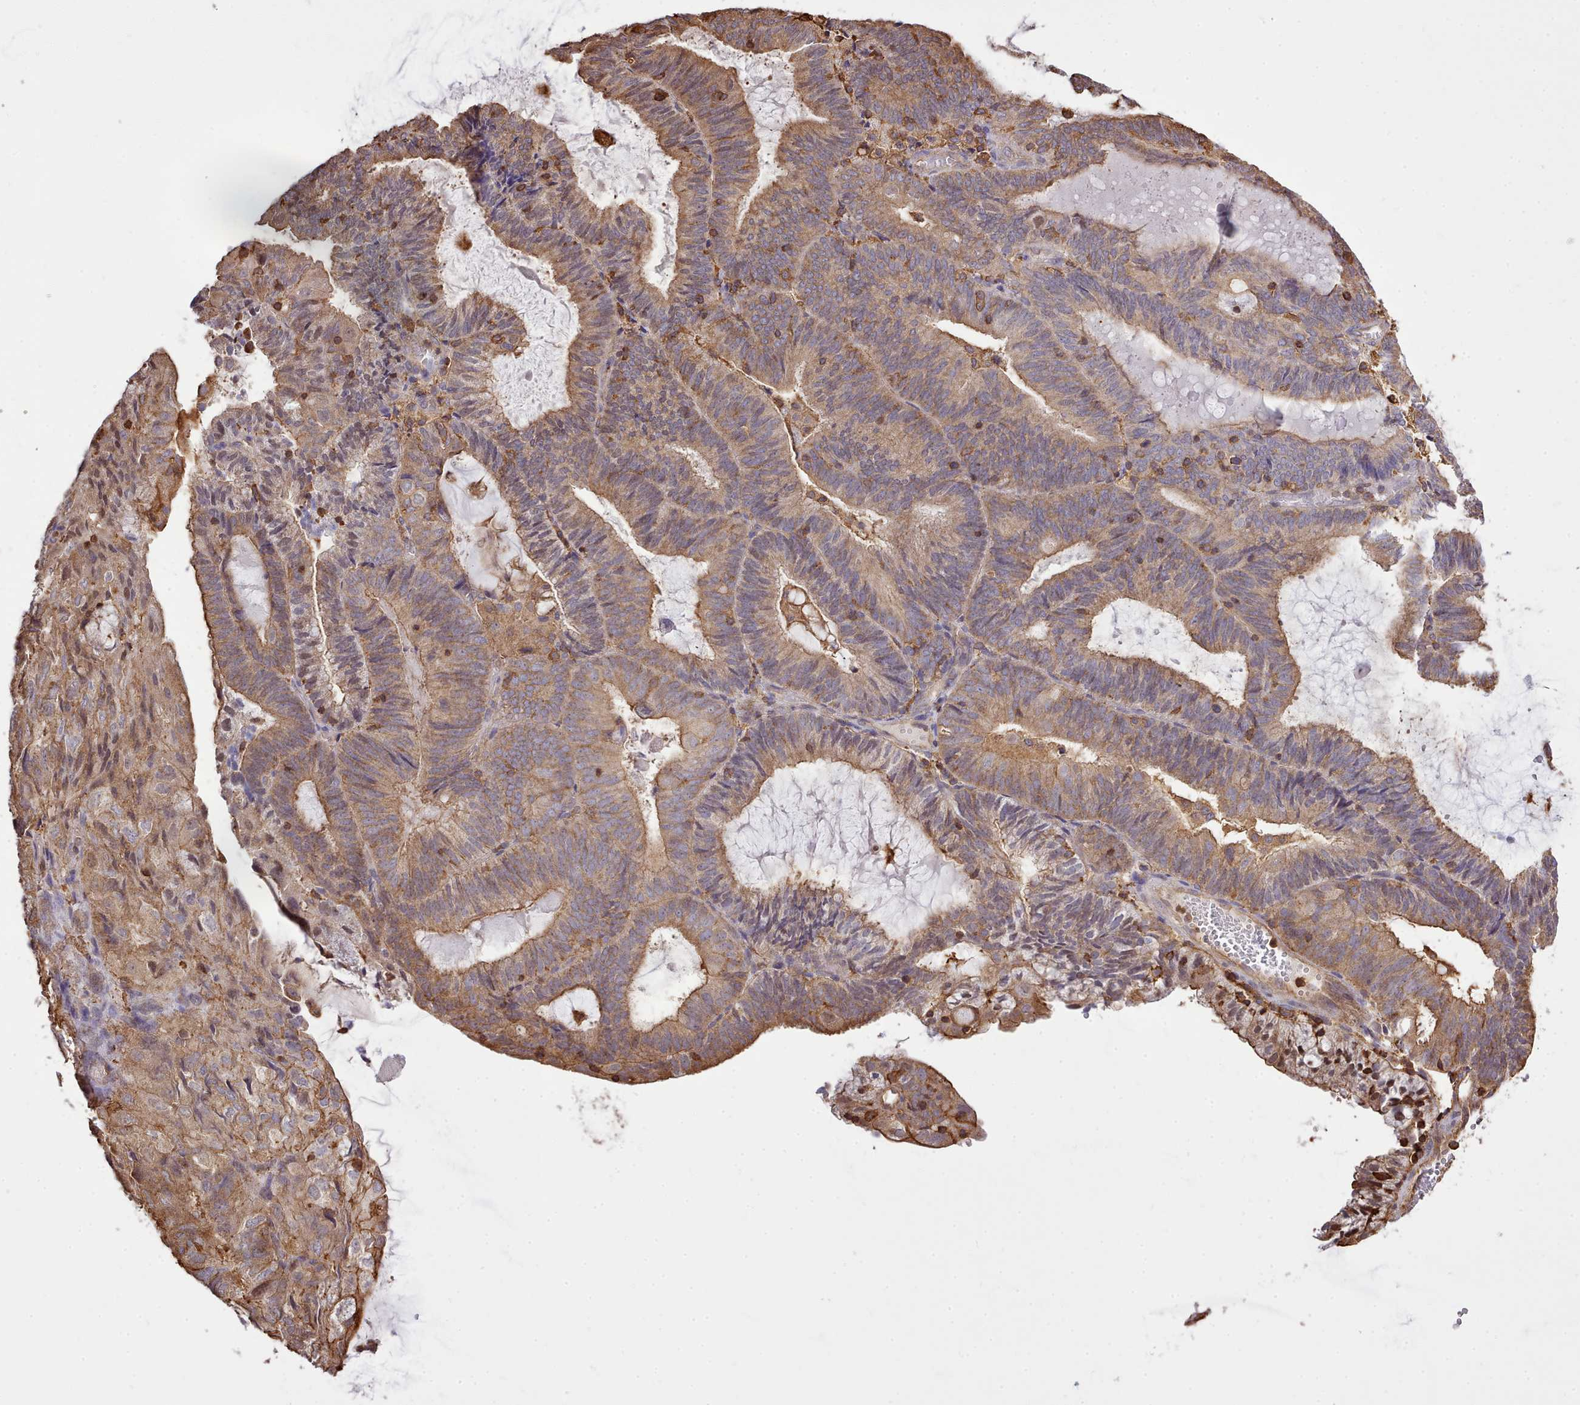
{"staining": {"intensity": "moderate", "quantity": ">75%", "location": "cytoplasmic/membranous"}, "tissue": "endometrial cancer", "cell_type": "Tumor cells", "image_type": "cancer", "snomed": [{"axis": "morphology", "description": "Adenocarcinoma, NOS"}, {"axis": "topography", "description": "Endometrium"}], "caption": "An immunohistochemistry (IHC) micrograph of tumor tissue is shown. Protein staining in brown labels moderate cytoplasmic/membranous positivity in endometrial cancer within tumor cells.", "gene": "CAPZA1", "patient": {"sex": "female", "age": 81}}